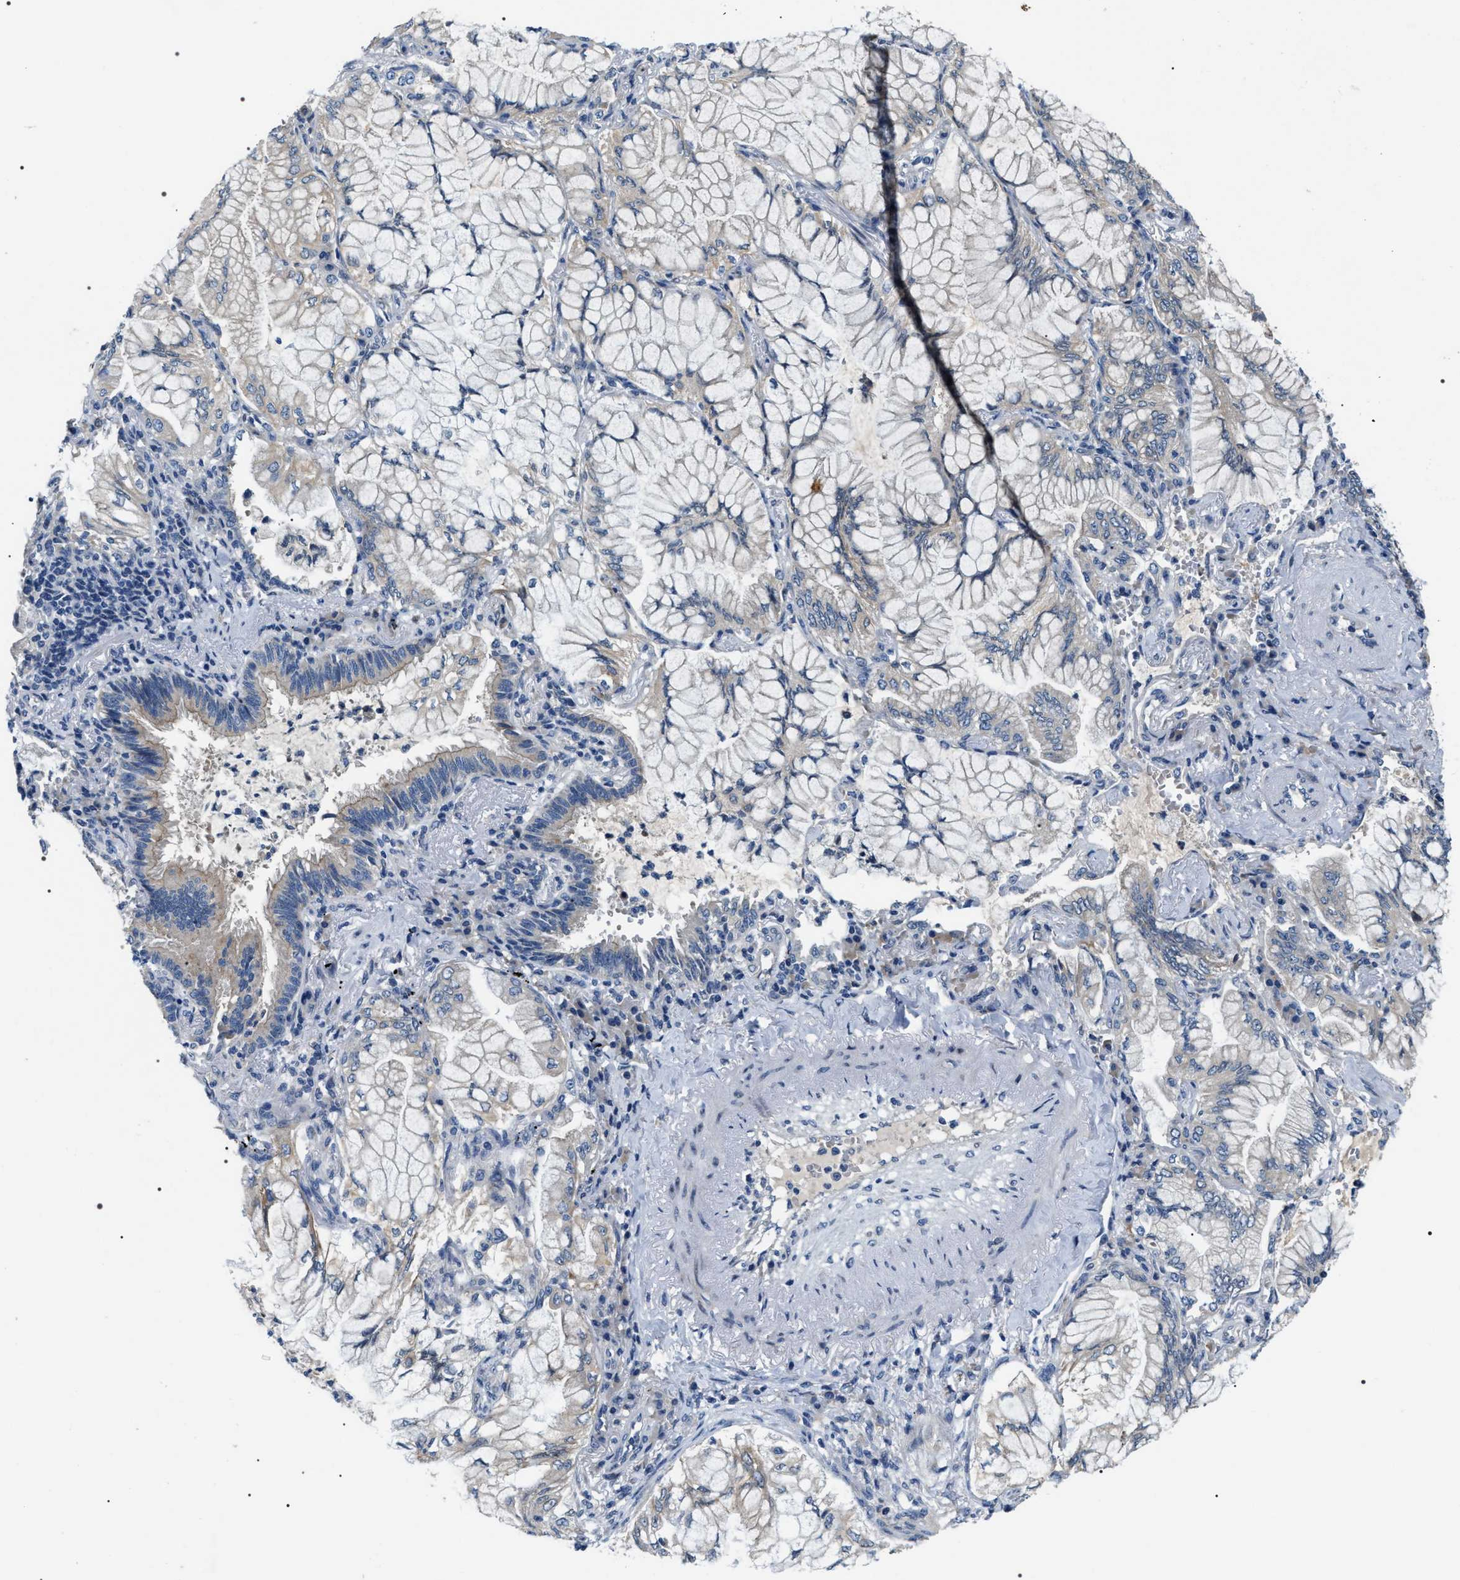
{"staining": {"intensity": "negative", "quantity": "none", "location": "none"}, "tissue": "lung cancer", "cell_type": "Tumor cells", "image_type": "cancer", "snomed": [{"axis": "morphology", "description": "Adenocarcinoma, NOS"}, {"axis": "topography", "description": "Lung"}], "caption": "IHC histopathology image of neoplastic tissue: human lung cancer stained with DAB (3,3'-diaminobenzidine) shows no significant protein positivity in tumor cells.", "gene": "IFT81", "patient": {"sex": "female", "age": 70}}